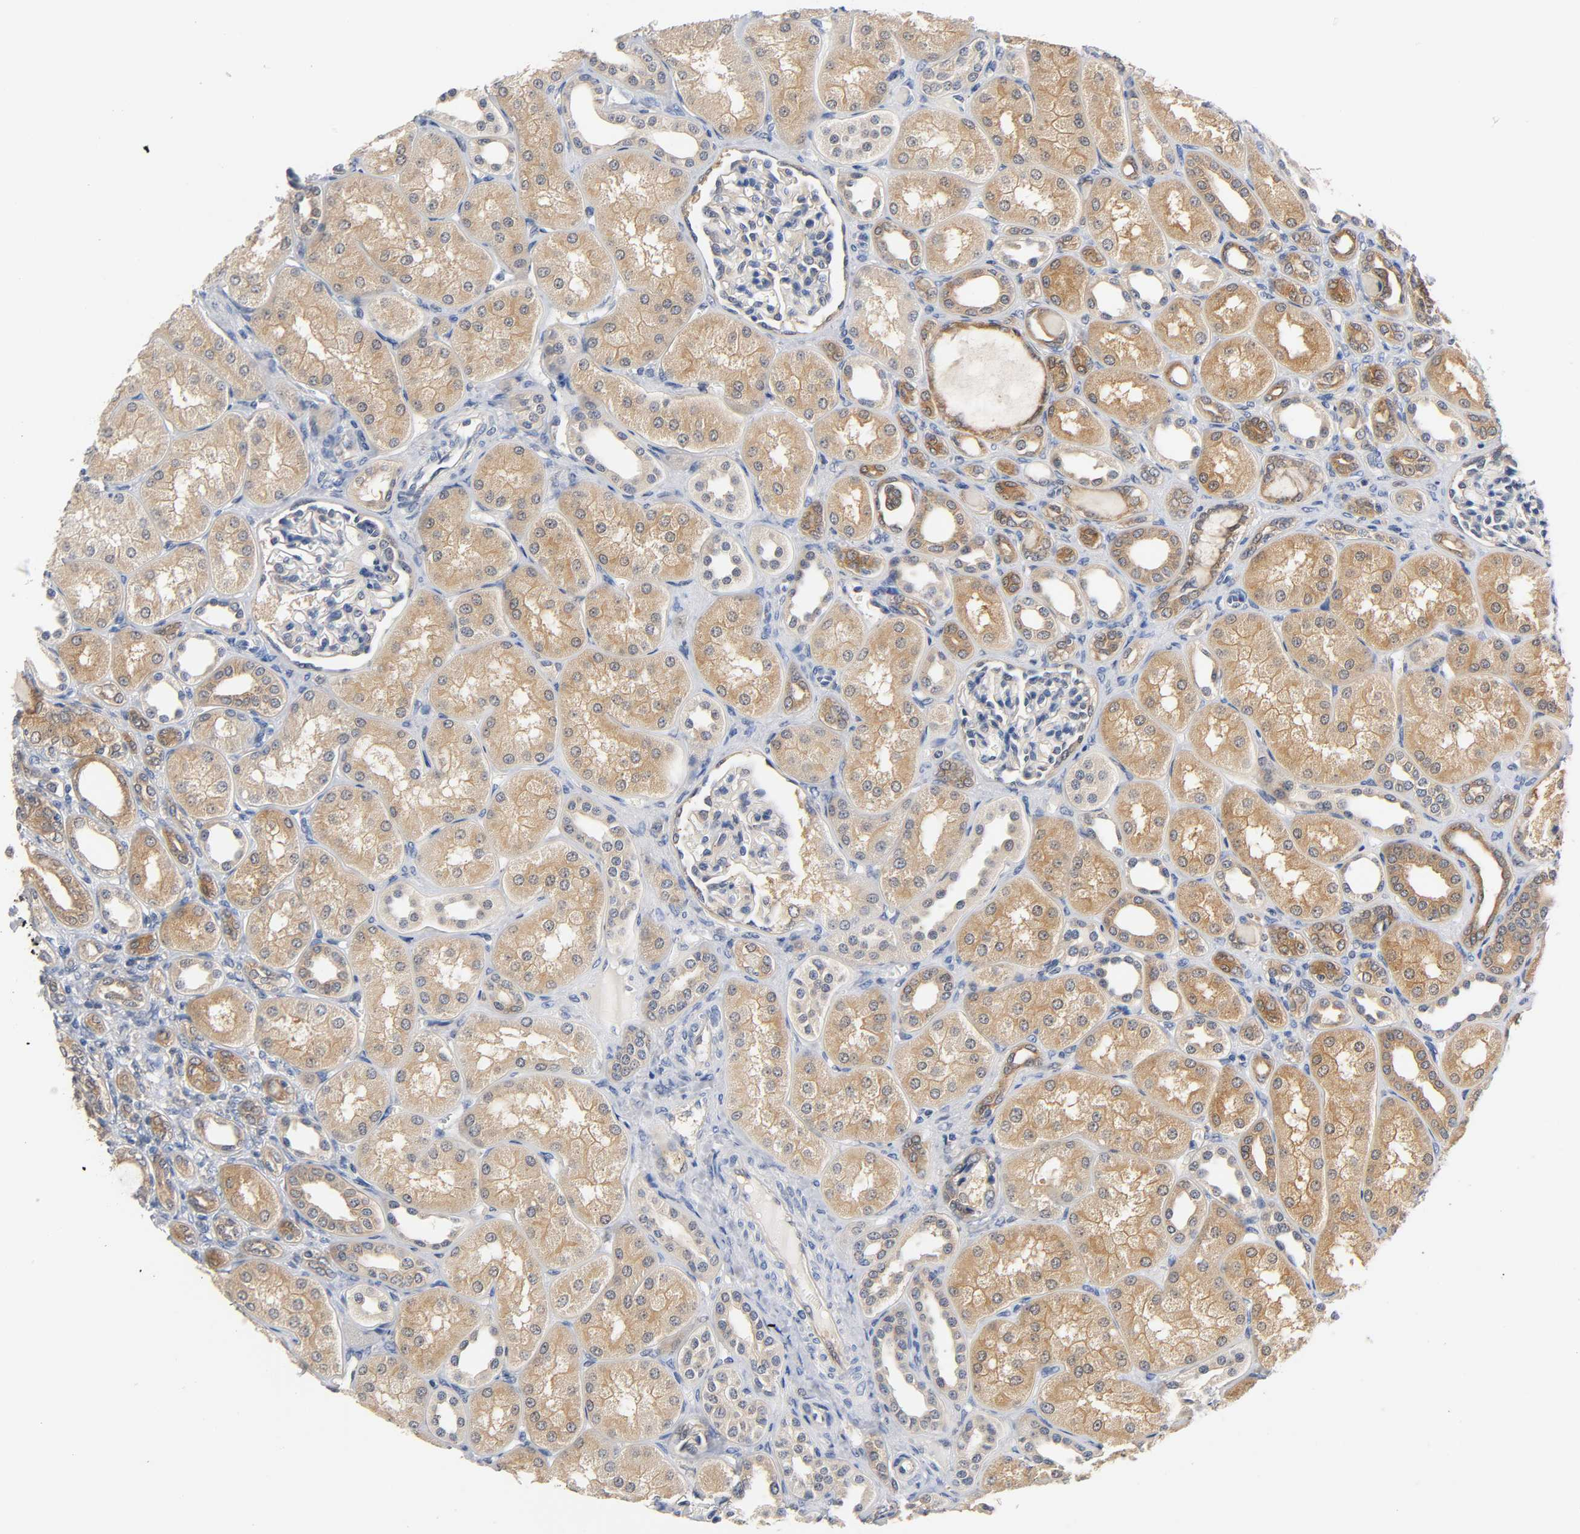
{"staining": {"intensity": "negative", "quantity": "none", "location": "none"}, "tissue": "kidney", "cell_type": "Cells in glomeruli", "image_type": "normal", "snomed": [{"axis": "morphology", "description": "Normal tissue, NOS"}, {"axis": "topography", "description": "Kidney"}], "caption": "Cells in glomeruli show no significant protein expression in unremarkable kidney.", "gene": "FYN", "patient": {"sex": "male", "age": 7}}